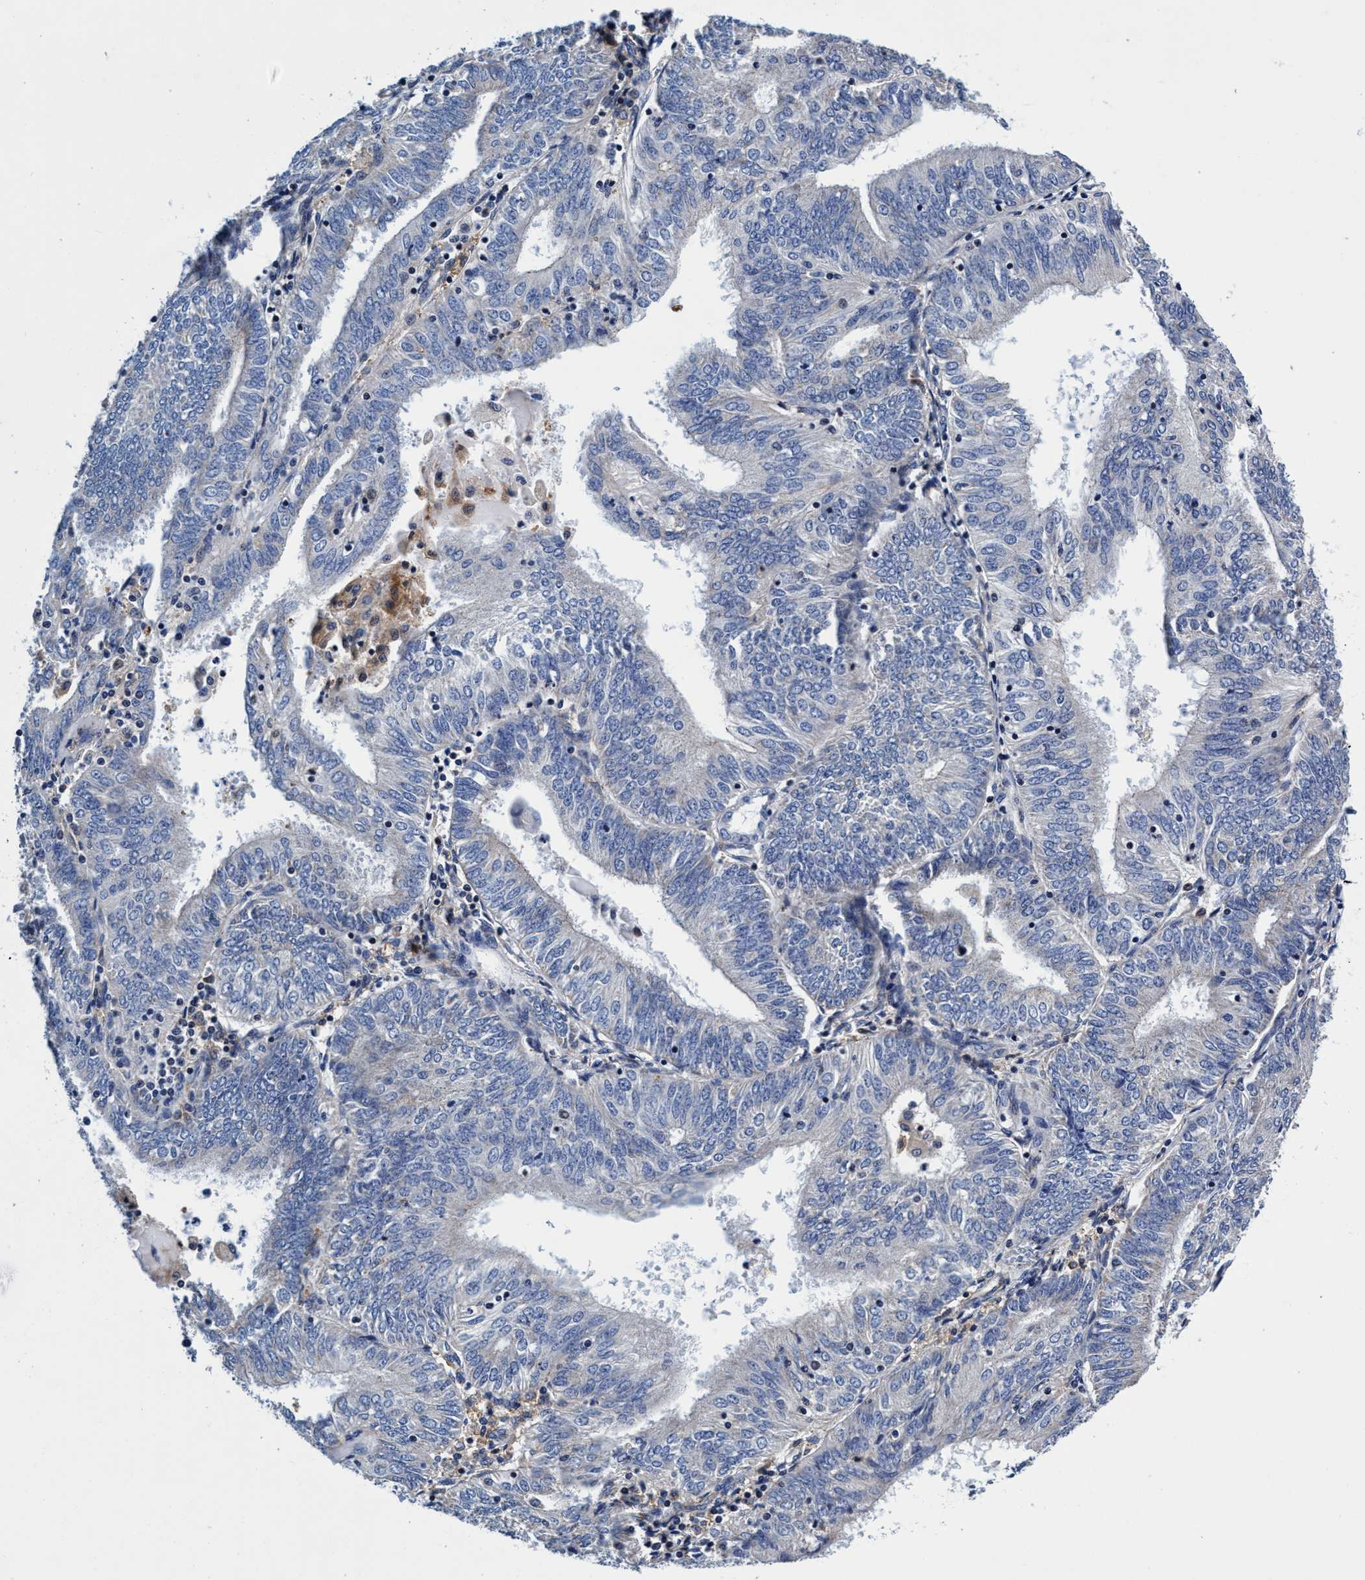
{"staining": {"intensity": "negative", "quantity": "none", "location": "none"}, "tissue": "endometrial cancer", "cell_type": "Tumor cells", "image_type": "cancer", "snomed": [{"axis": "morphology", "description": "Adenocarcinoma, NOS"}, {"axis": "topography", "description": "Endometrium"}], "caption": "Protein analysis of endometrial cancer (adenocarcinoma) reveals no significant staining in tumor cells. (DAB immunohistochemistry with hematoxylin counter stain).", "gene": "UBALD2", "patient": {"sex": "female", "age": 58}}